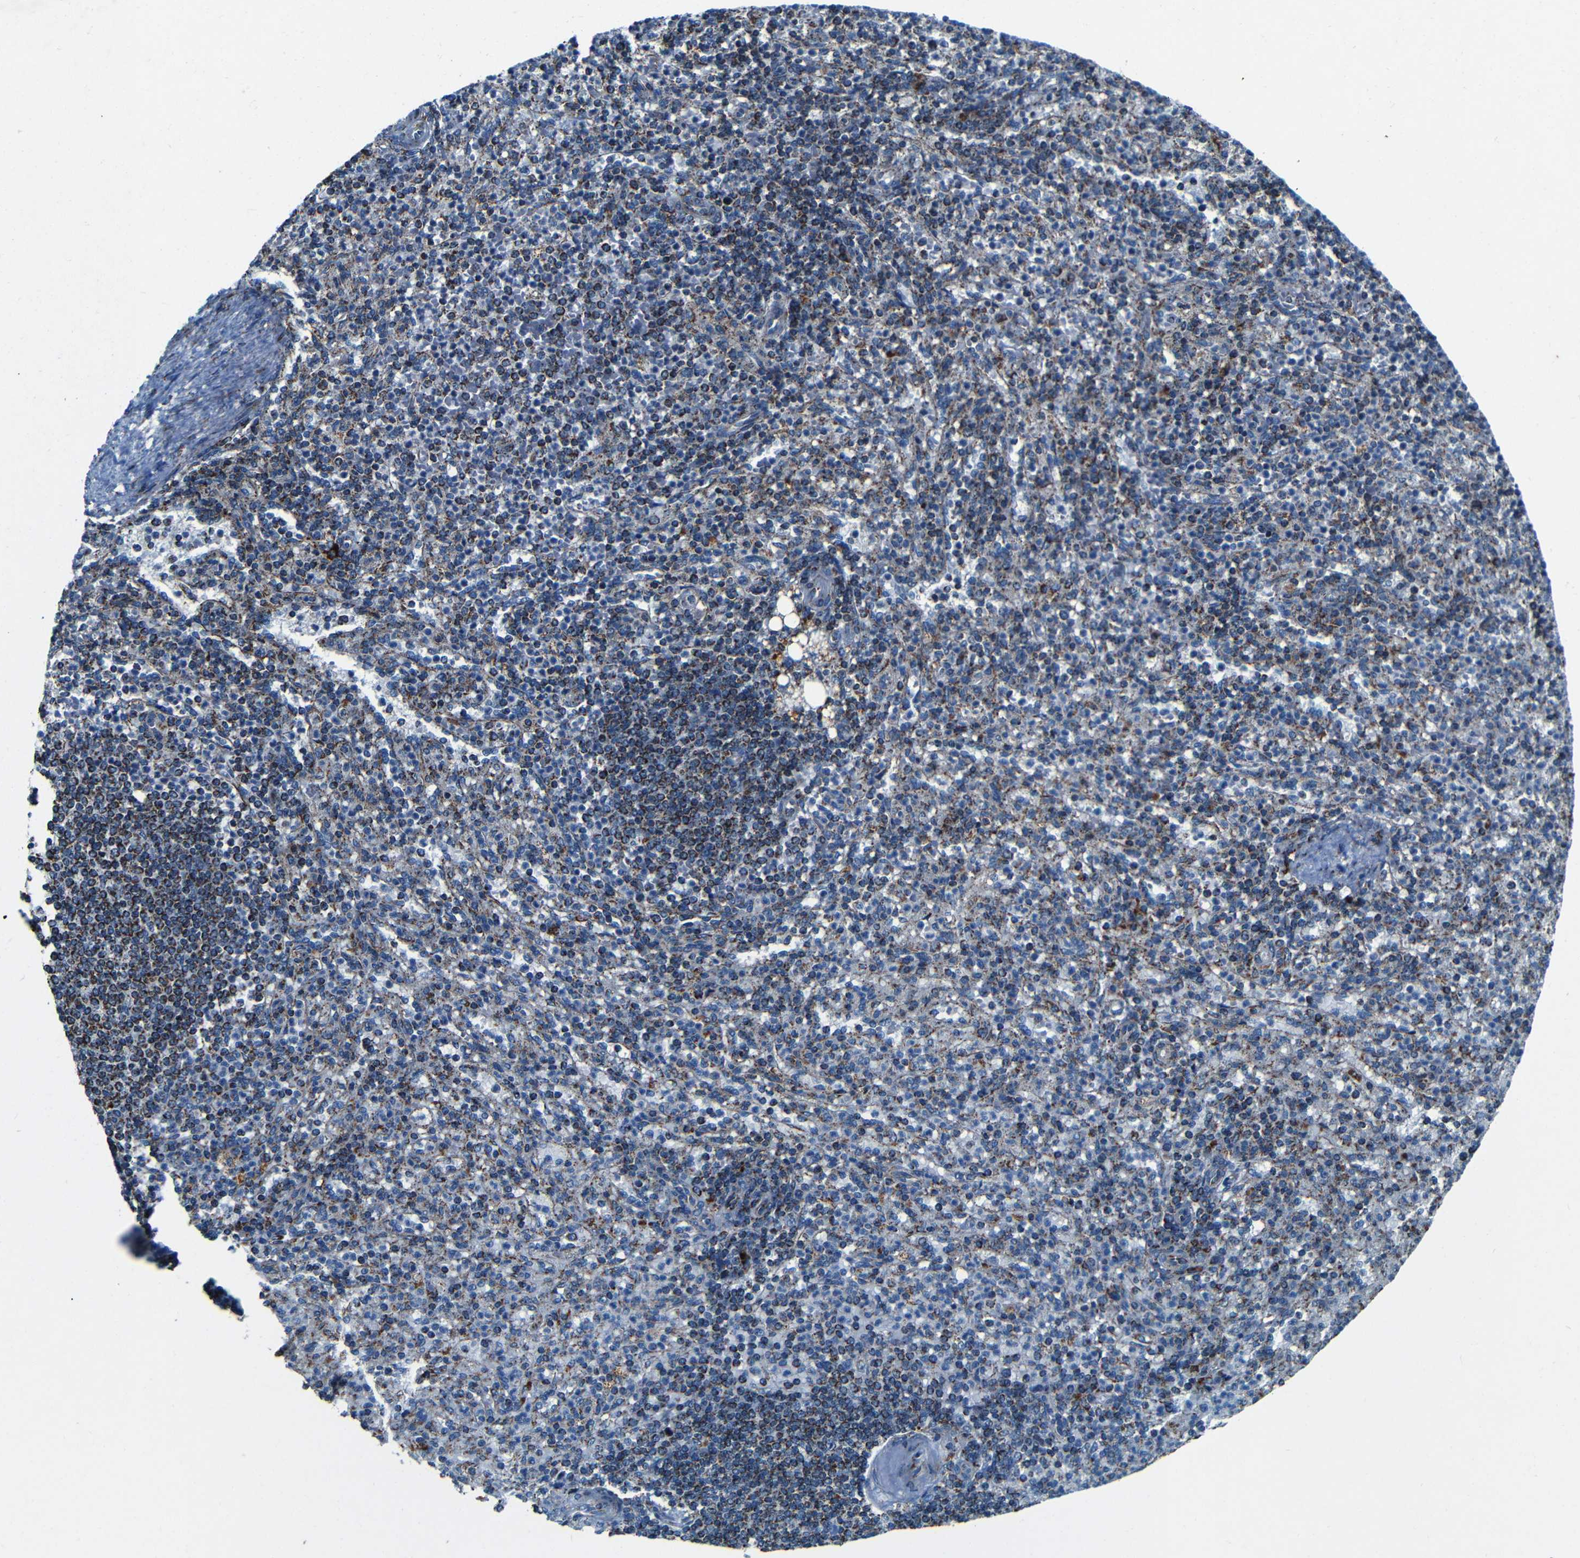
{"staining": {"intensity": "strong", "quantity": "25%-75%", "location": "cytoplasmic/membranous"}, "tissue": "spleen", "cell_type": "Cells in red pulp", "image_type": "normal", "snomed": [{"axis": "morphology", "description": "Normal tissue, NOS"}, {"axis": "topography", "description": "Spleen"}], "caption": "Immunohistochemical staining of benign spleen reveals high levels of strong cytoplasmic/membranous positivity in about 25%-75% of cells in red pulp.", "gene": "WSCD2", "patient": {"sex": "female", "age": 74}}